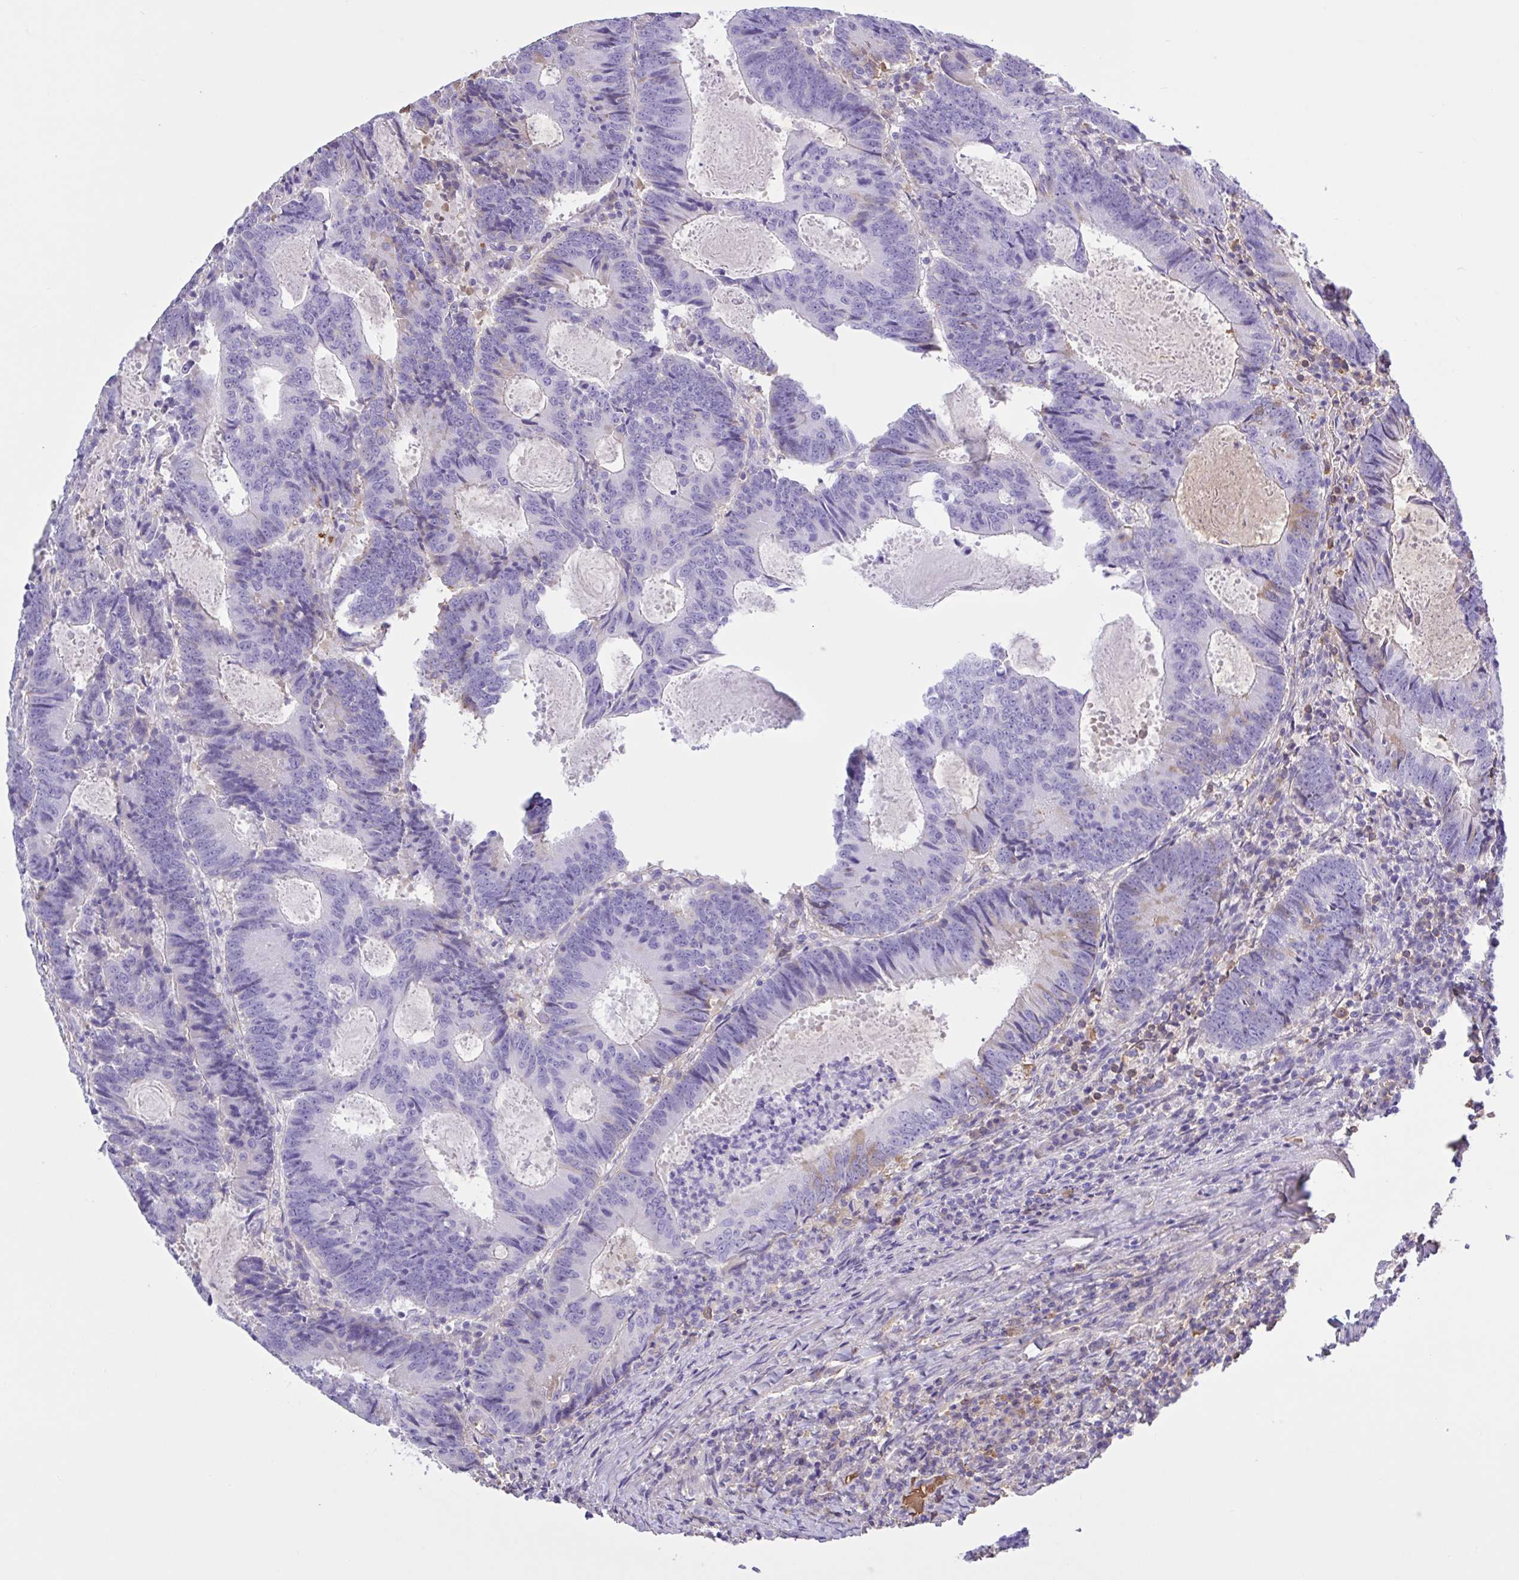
{"staining": {"intensity": "moderate", "quantity": "<25%", "location": "cytoplasmic/membranous"}, "tissue": "colorectal cancer", "cell_type": "Tumor cells", "image_type": "cancer", "snomed": [{"axis": "morphology", "description": "Adenocarcinoma, NOS"}, {"axis": "topography", "description": "Colon"}], "caption": "IHC (DAB (3,3'-diaminobenzidine)) staining of colorectal cancer demonstrates moderate cytoplasmic/membranous protein expression in about <25% of tumor cells. (IHC, brightfield microscopy, high magnification).", "gene": "LARGE2", "patient": {"sex": "male", "age": 67}}